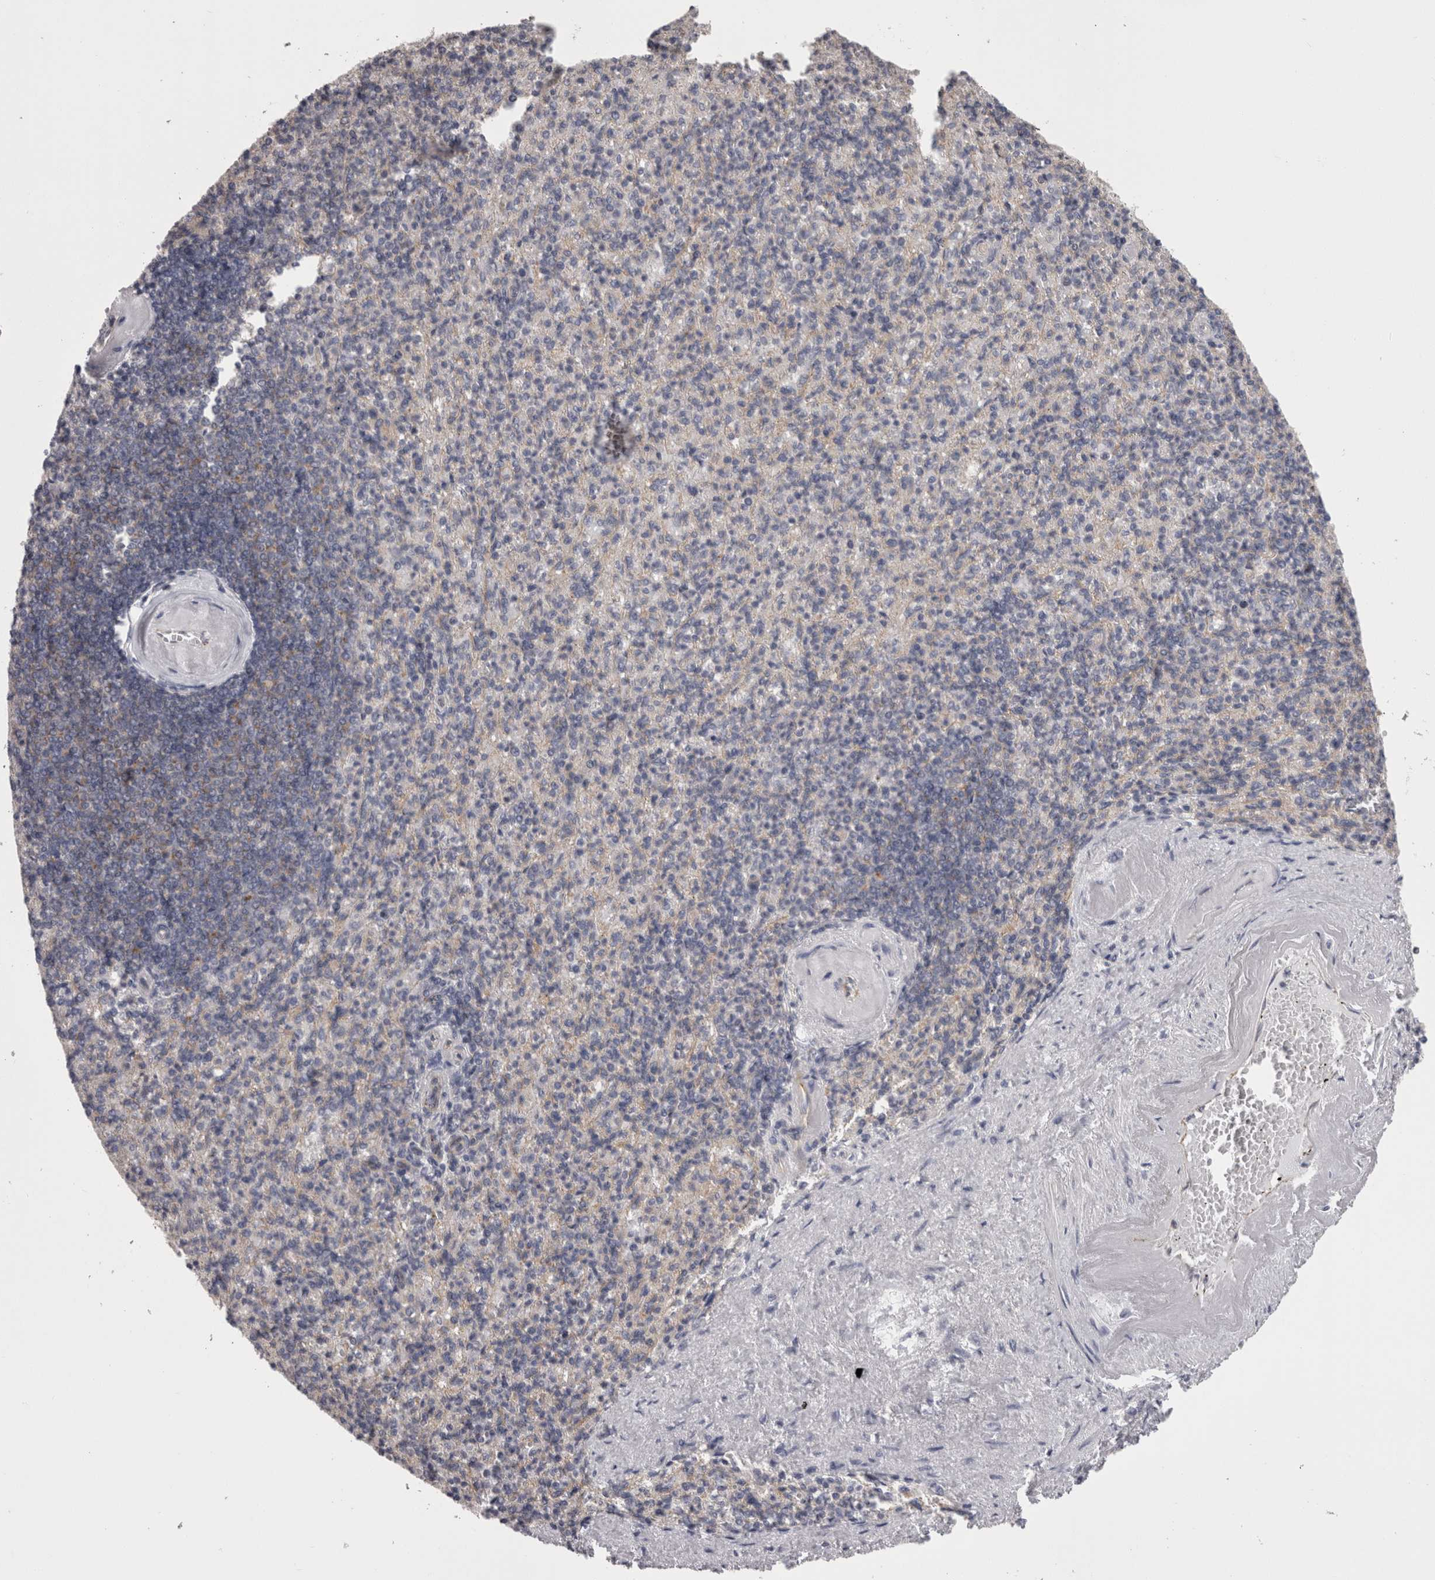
{"staining": {"intensity": "negative", "quantity": "none", "location": "none"}, "tissue": "spleen", "cell_type": "Cells in red pulp", "image_type": "normal", "snomed": [{"axis": "morphology", "description": "Normal tissue, NOS"}, {"axis": "topography", "description": "Spleen"}], "caption": "DAB immunohistochemical staining of normal human spleen displays no significant staining in cells in red pulp.", "gene": "LYZL6", "patient": {"sex": "female", "age": 74}}